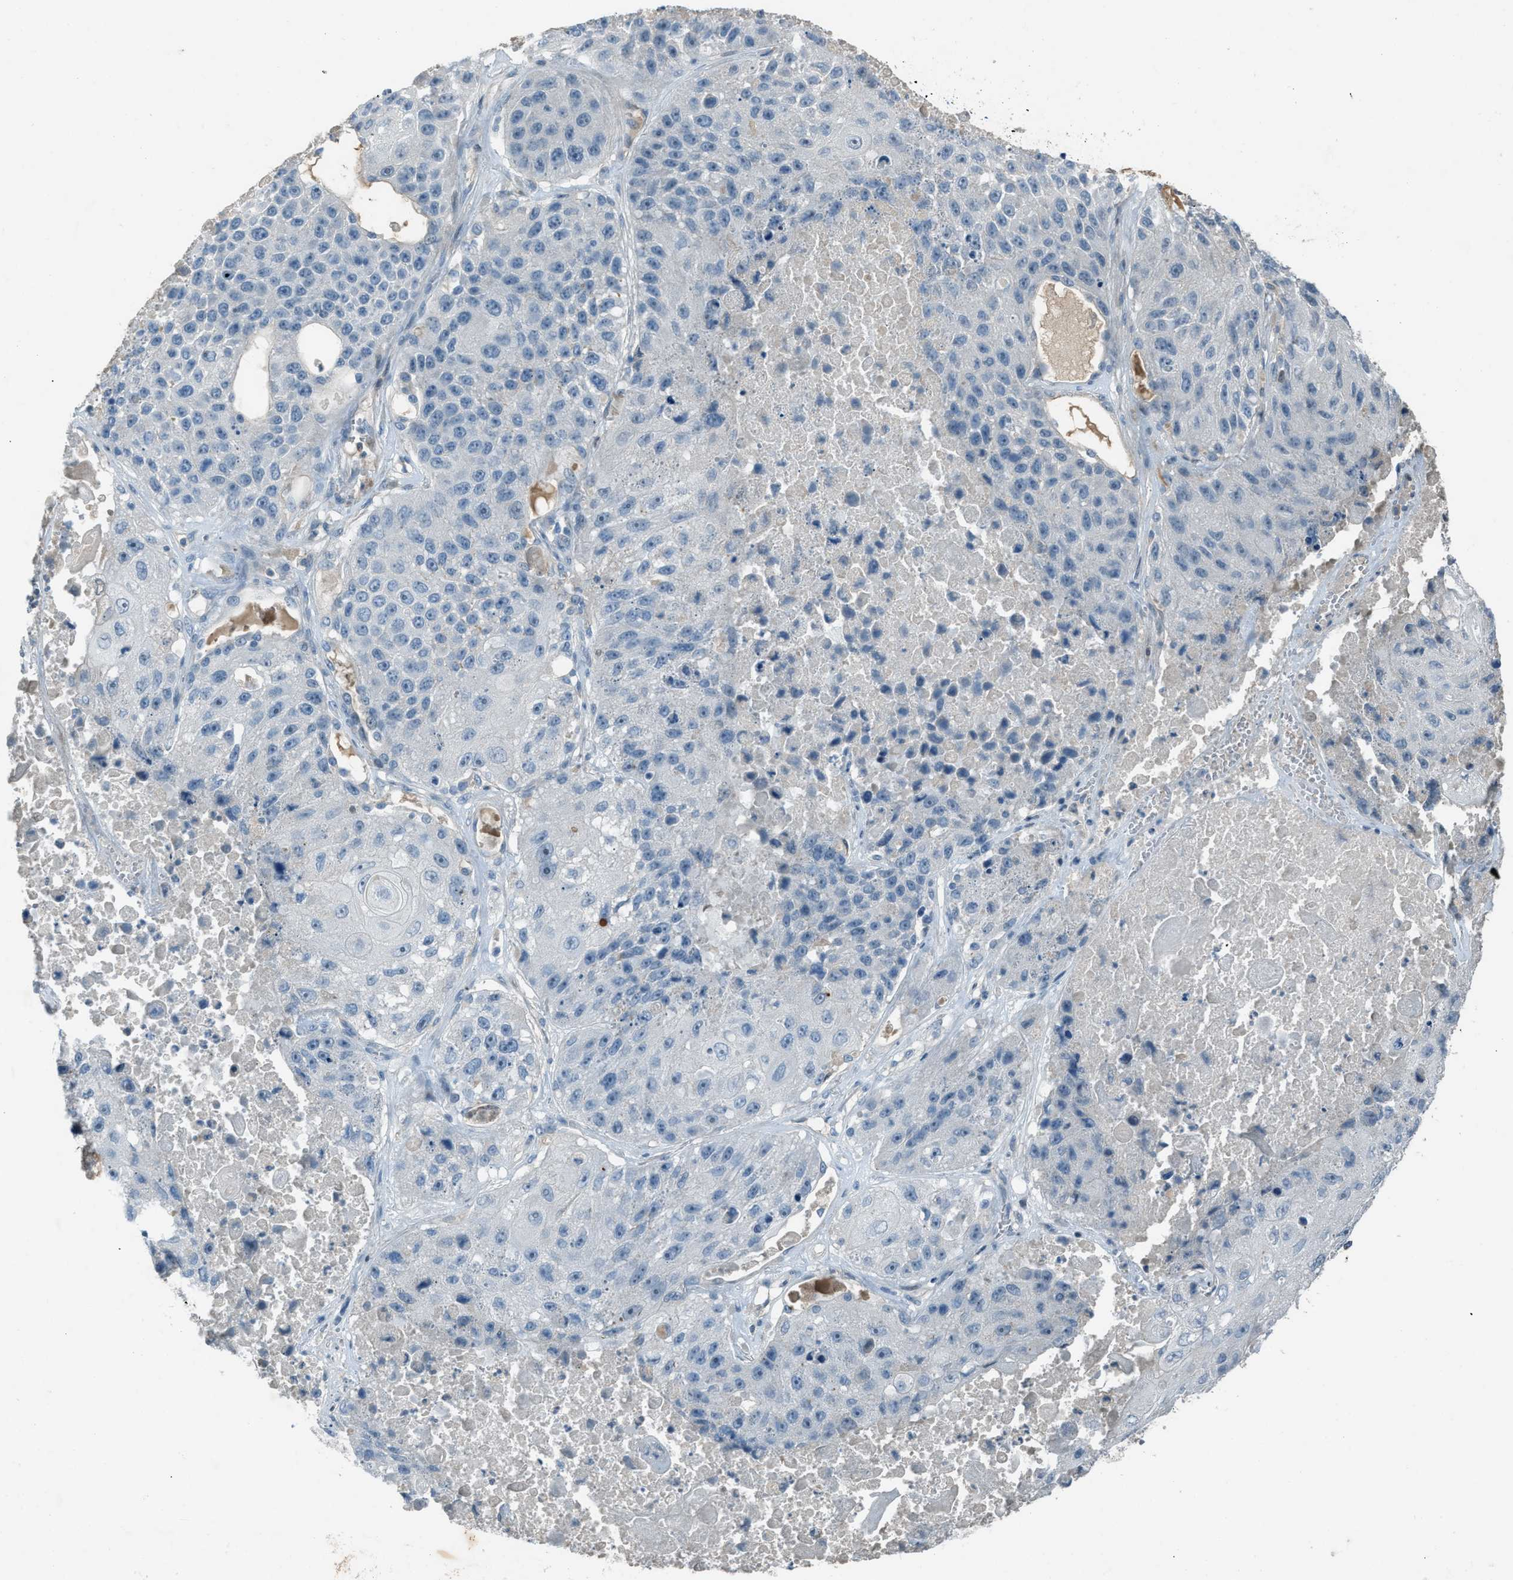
{"staining": {"intensity": "negative", "quantity": "none", "location": "none"}, "tissue": "lung cancer", "cell_type": "Tumor cells", "image_type": "cancer", "snomed": [{"axis": "morphology", "description": "Squamous cell carcinoma, NOS"}, {"axis": "topography", "description": "Lung"}], "caption": "Lung squamous cell carcinoma stained for a protein using immunohistochemistry (IHC) demonstrates no positivity tumor cells.", "gene": "FBLN2", "patient": {"sex": "male", "age": 61}}